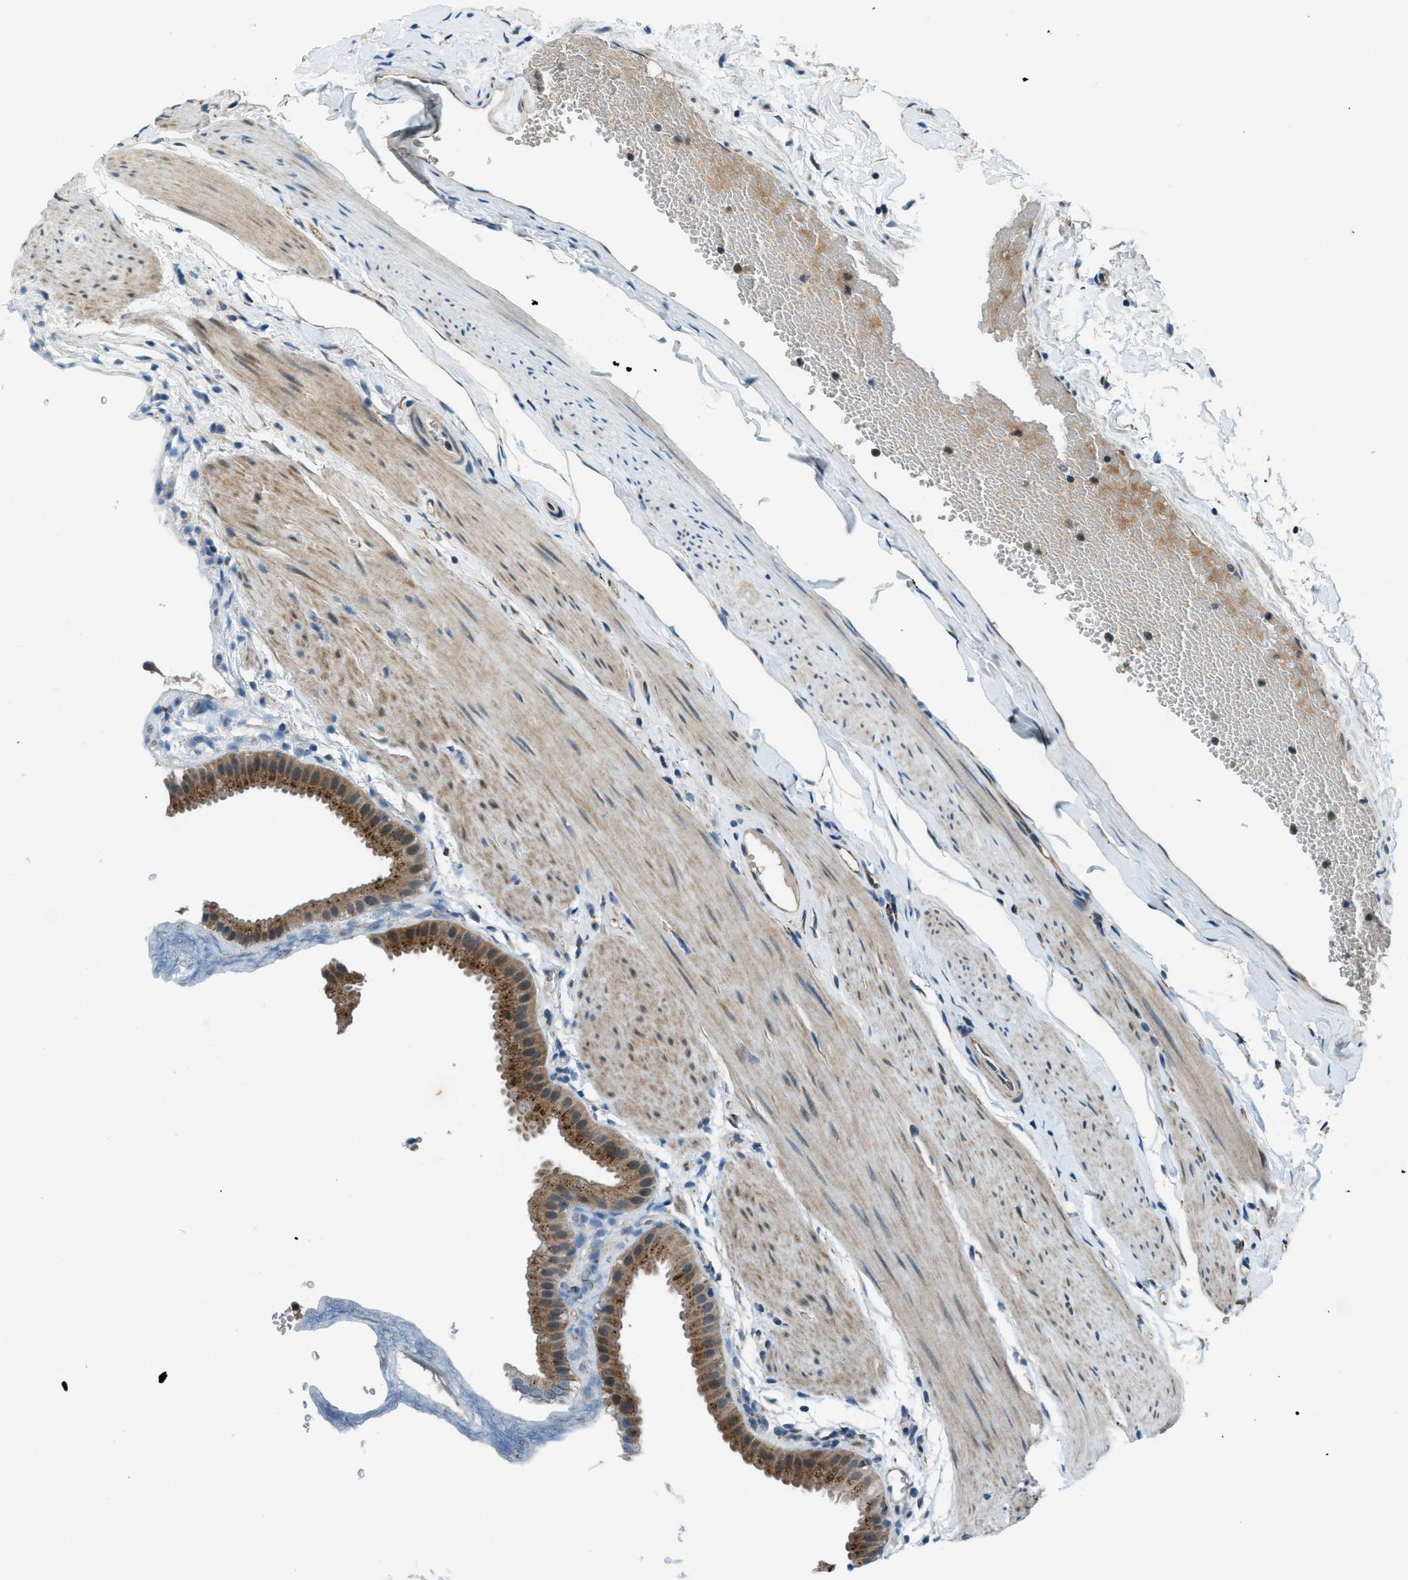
{"staining": {"intensity": "strong", "quantity": ">75%", "location": "cytoplasmic/membranous"}, "tissue": "gallbladder", "cell_type": "Glandular cells", "image_type": "normal", "snomed": [{"axis": "morphology", "description": "Normal tissue, NOS"}, {"axis": "topography", "description": "Gallbladder"}], "caption": "A photomicrograph of gallbladder stained for a protein reveals strong cytoplasmic/membranous brown staining in glandular cells. (DAB IHC with brightfield microscopy, high magnification).", "gene": "GINM1", "patient": {"sex": "female", "age": 64}}